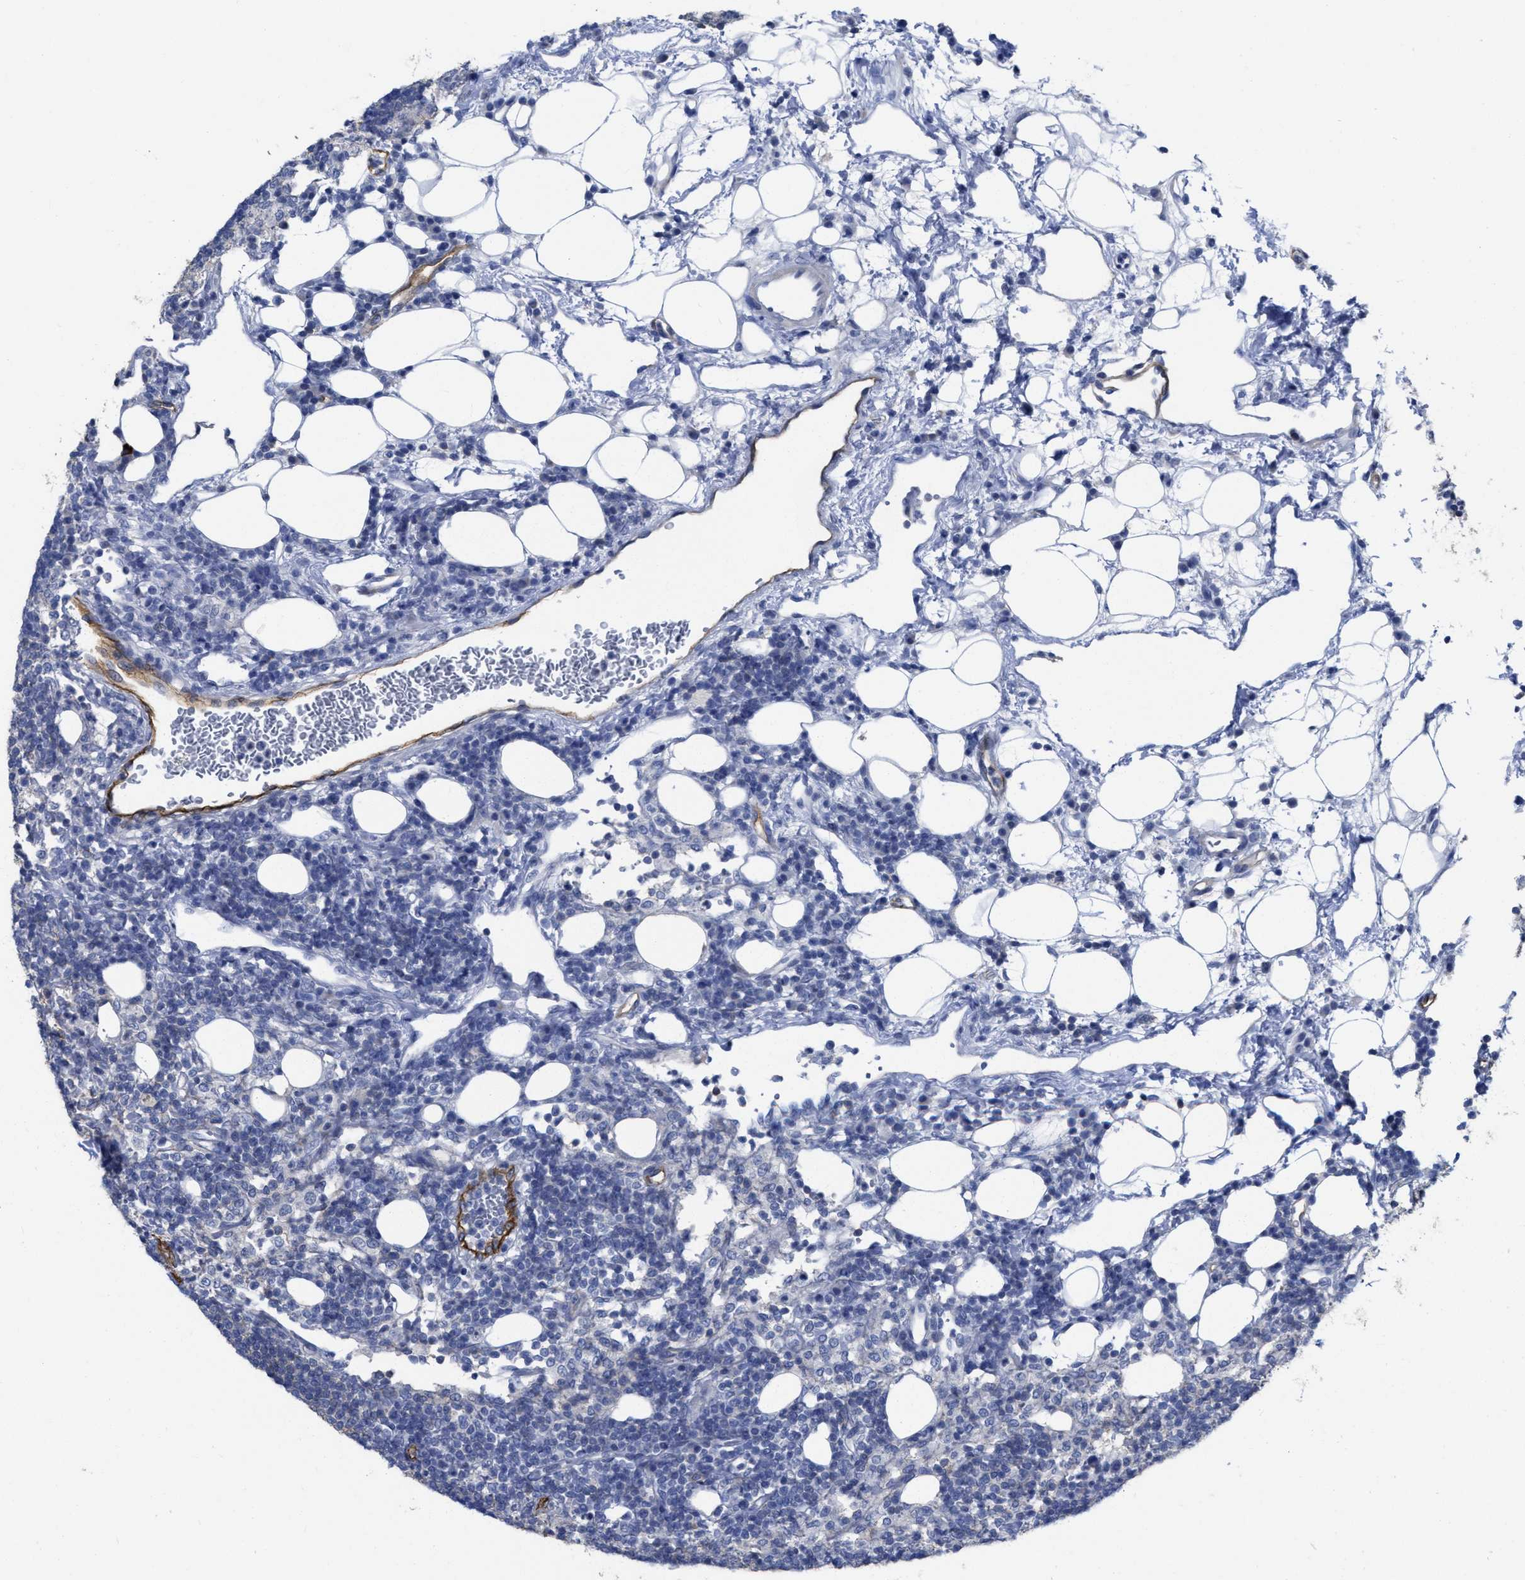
{"staining": {"intensity": "negative", "quantity": "none", "location": "none"}, "tissue": "lymph node", "cell_type": "Germinal center cells", "image_type": "normal", "snomed": [{"axis": "morphology", "description": "Normal tissue, NOS"}, {"axis": "morphology", "description": "Carcinoid, malignant, NOS"}, {"axis": "topography", "description": "Lymph node"}], "caption": "Immunohistochemical staining of unremarkable lymph node displays no significant expression in germinal center cells. Nuclei are stained in blue.", "gene": "ACKR1", "patient": {"sex": "male", "age": 47}}